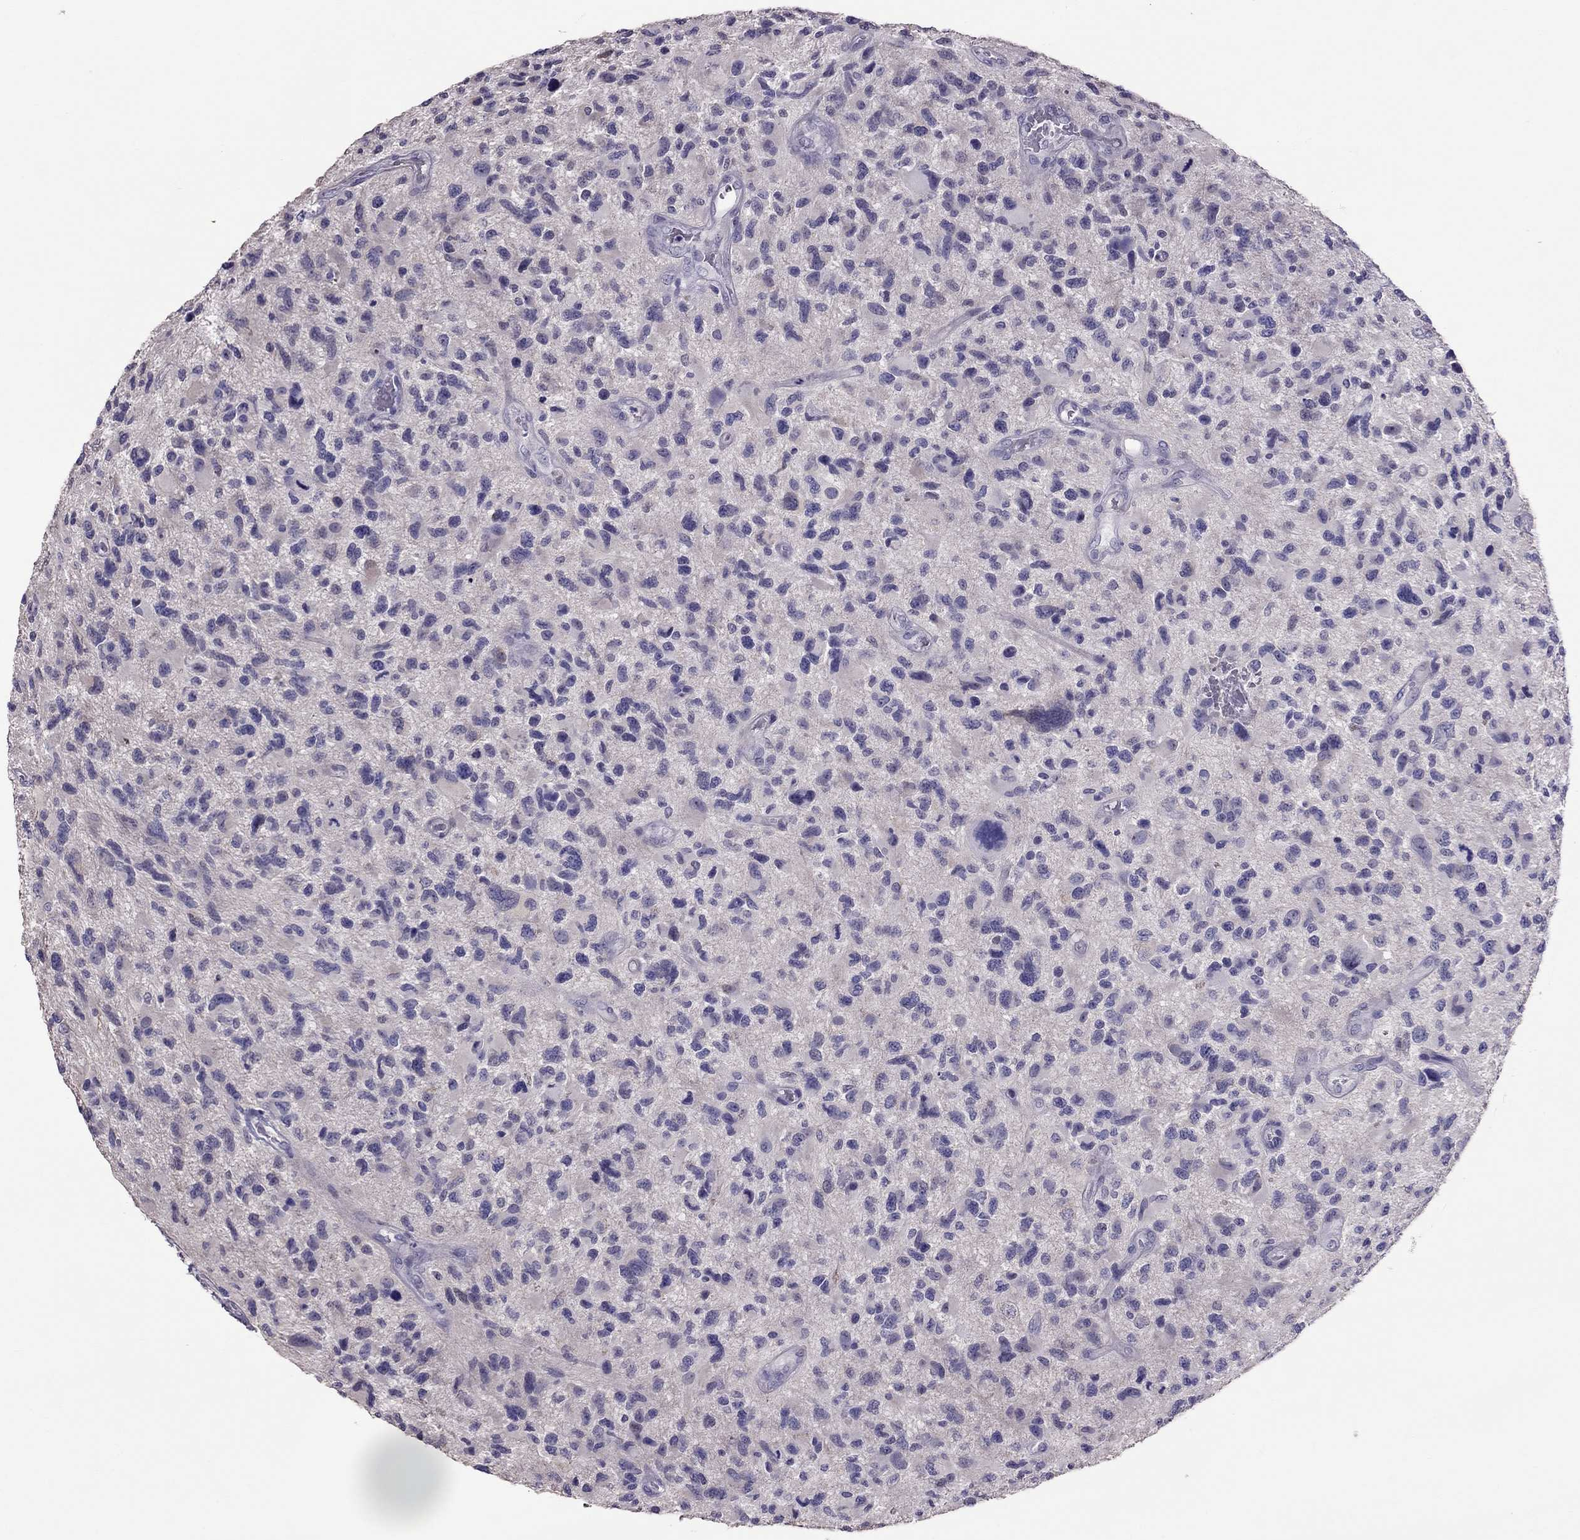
{"staining": {"intensity": "negative", "quantity": "none", "location": "none"}, "tissue": "glioma", "cell_type": "Tumor cells", "image_type": "cancer", "snomed": [{"axis": "morphology", "description": "Glioma, malignant, NOS"}, {"axis": "morphology", "description": "Glioma, malignant, High grade"}, {"axis": "topography", "description": "Brain"}], "caption": "A micrograph of human malignant glioma (high-grade) is negative for staining in tumor cells.", "gene": "LRRC46", "patient": {"sex": "female", "age": 71}}